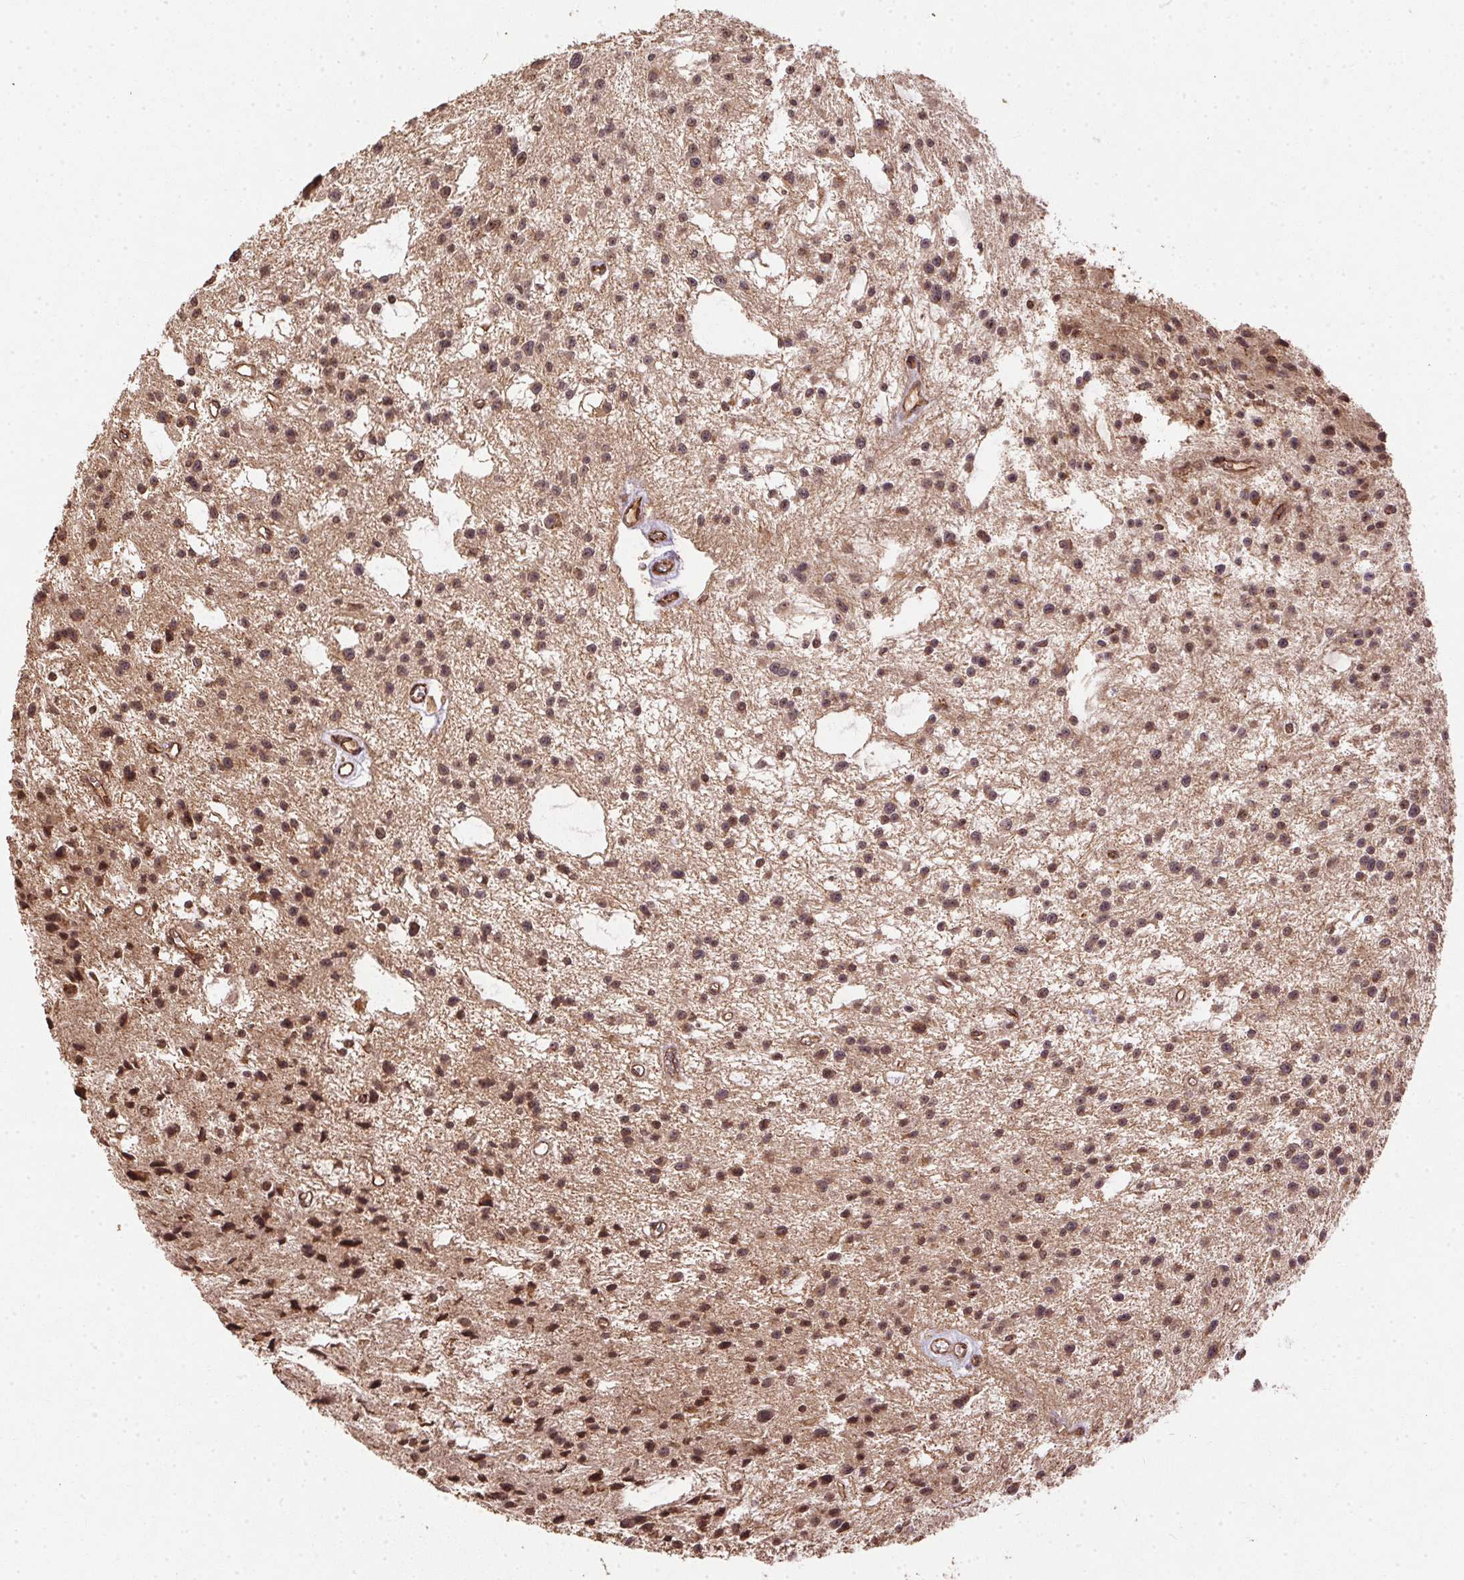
{"staining": {"intensity": "moderate", "quantity": ">75%", "location": "cytoplasmic/membranous"}, "tissue": "glioma", "cell_type": "Tumor cells", "image_type": "cancer", "snomed": [{"axis": "morphology", "description": "Glioma, malignant, Low grade"}, {"axis": "topography", "description": "Brain"}], "caption": "Immunohistochemical staining of human glioma displays medium levels of moderate cytoplasmic/membranous positivity in approximately >75% of tumor cells.", "gene": "SPRED2", "patient": {"sex": "male", "age": 43}}